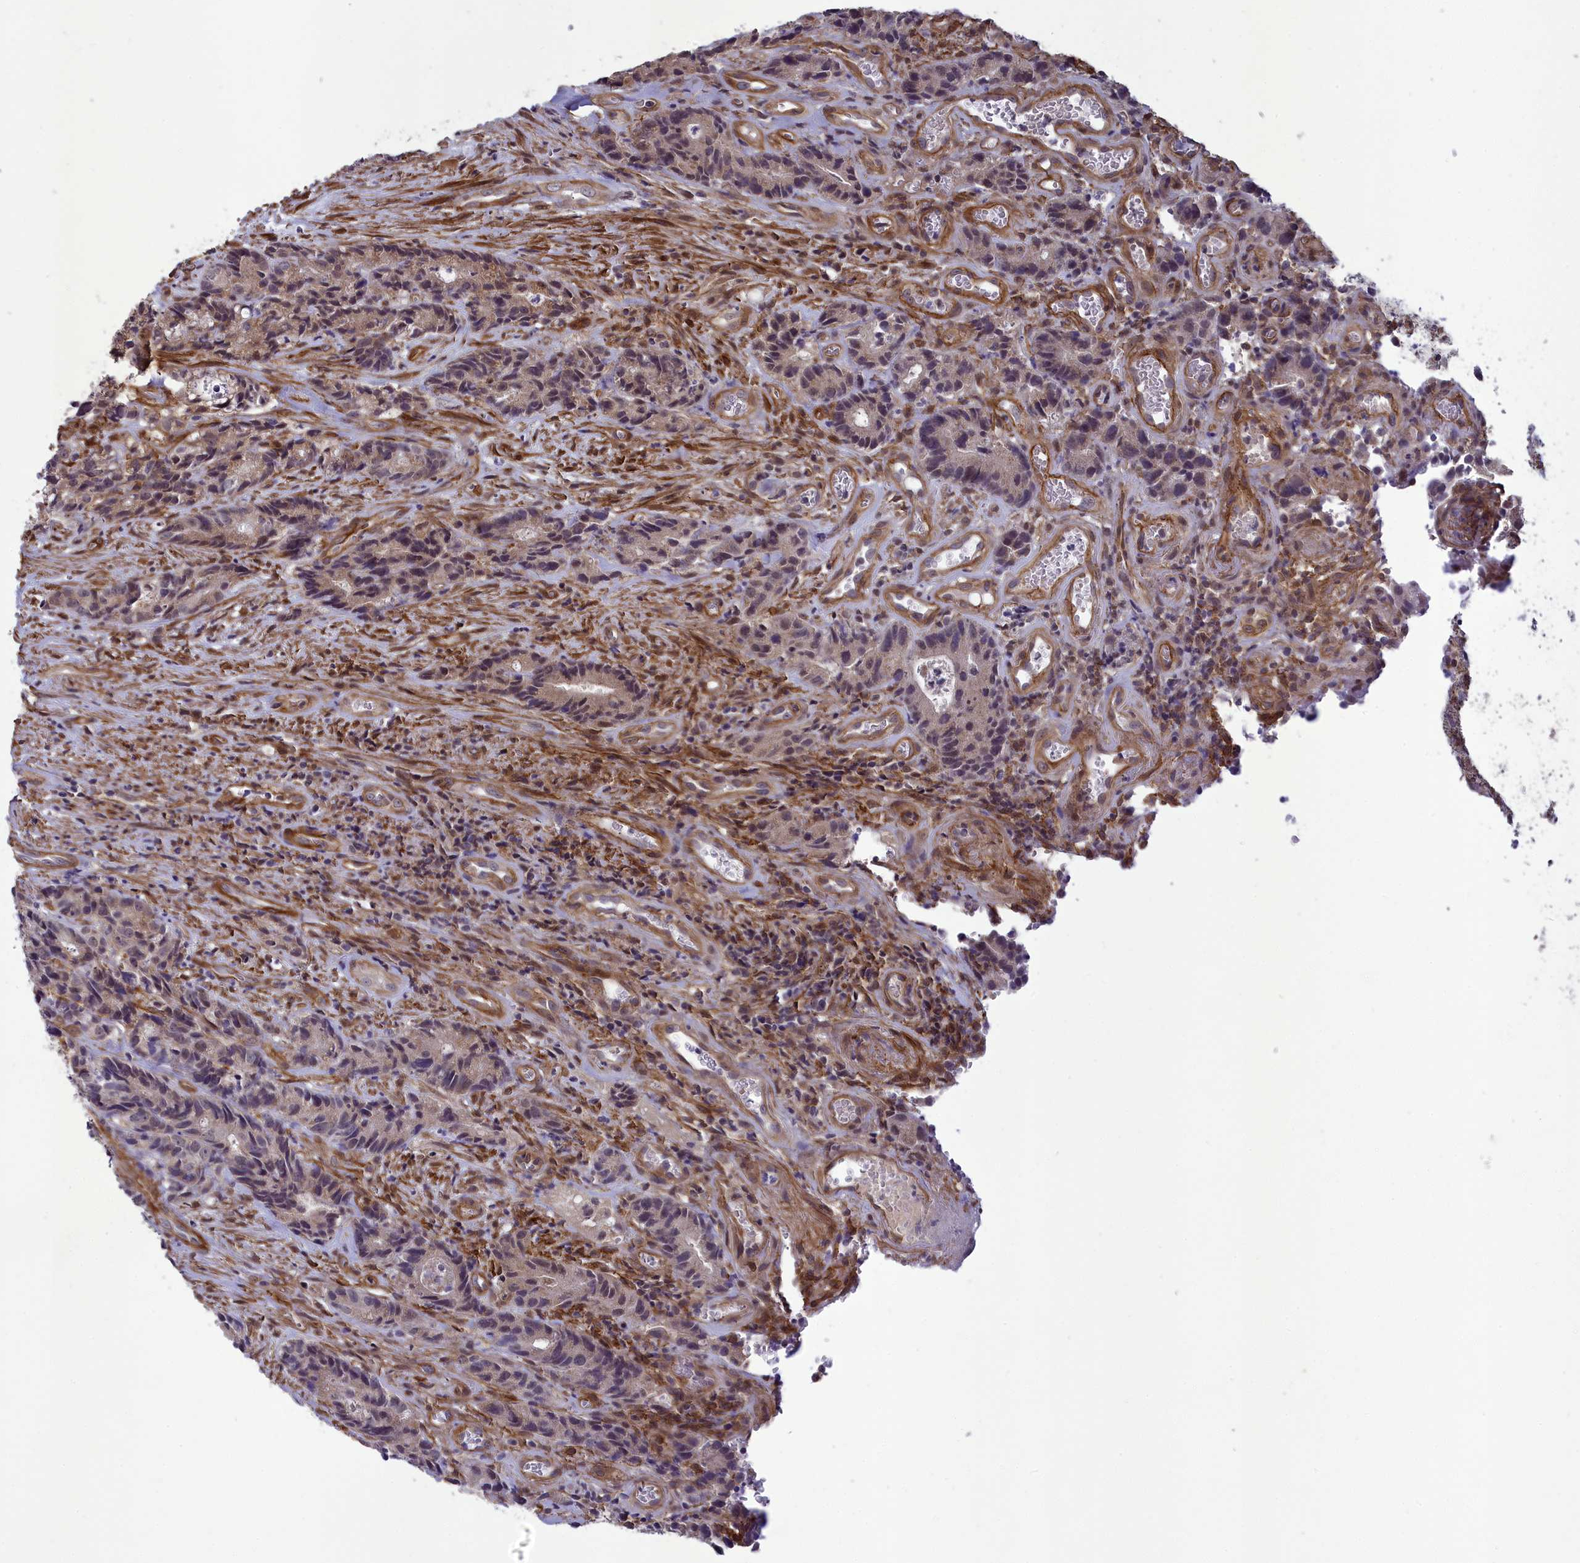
{"staining": {"intensity": "weak", "quantity": "<25%", "location": "nuclear"}, "tissue": "colorectal cancer", "cell_type": "Tumor cells", "image_type": "cancer", "snomed": [{"axis": "morphology", "description": "Adenocarcinoma, NOS"}, {"axis": "topography", "description": "Colon"}], "caption": "Tumor cells show no significant positivity in colorectal cancer (adenocarcinoma).", "gene": "TNS1", "patient": {"sex": "female", "age": 57}}